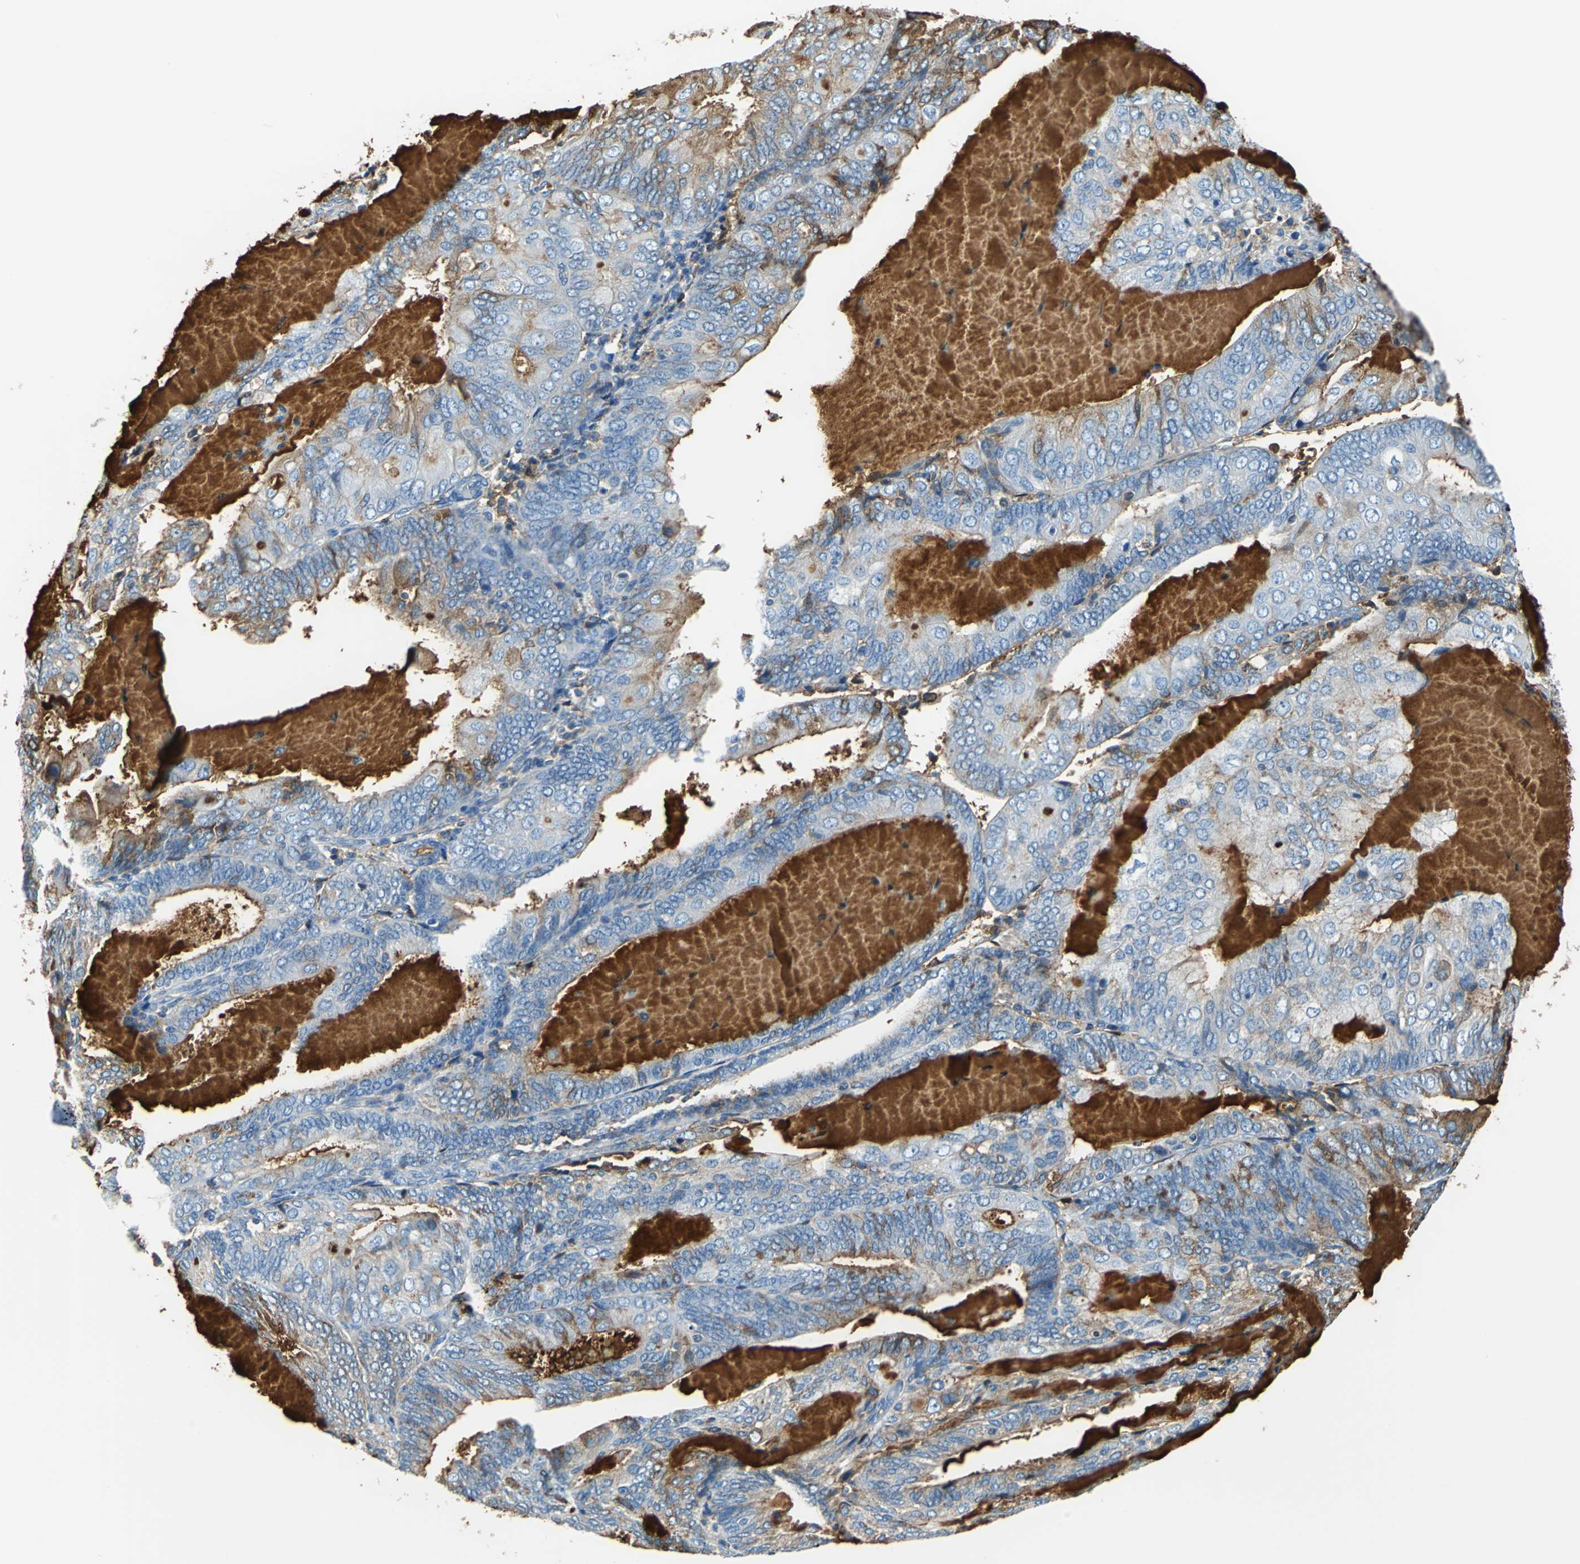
{"staining": {"intensity": "moderate", "quantity": "25%-75%", "location": "cytoplasmic/membranous"}, "tissue": "endometrial cancer", "cell_type": "Tumor cells", "image_type": "cancer", "snomed": [{"axis": "morphology", "description": "Adenocarcinoma, NOS"}, {"axis": "topography", "description": "Endometrium"}], "caption": "Immunohistochemistry (IHC) staining of endometrial cancer (adenocarcinoma), which shows medium levels of moderate cytoplasmic/membranous expression in approximately 25%-75% of tumor cells indicating moderate cytoplasmic/membranous protein staining. The staining was performed using DAB (brown) for protein detection and nuclei were counterstained in hematoxylin (blue).", "gene": "ALB", "patient": {"sex": "female", "age": 81}}